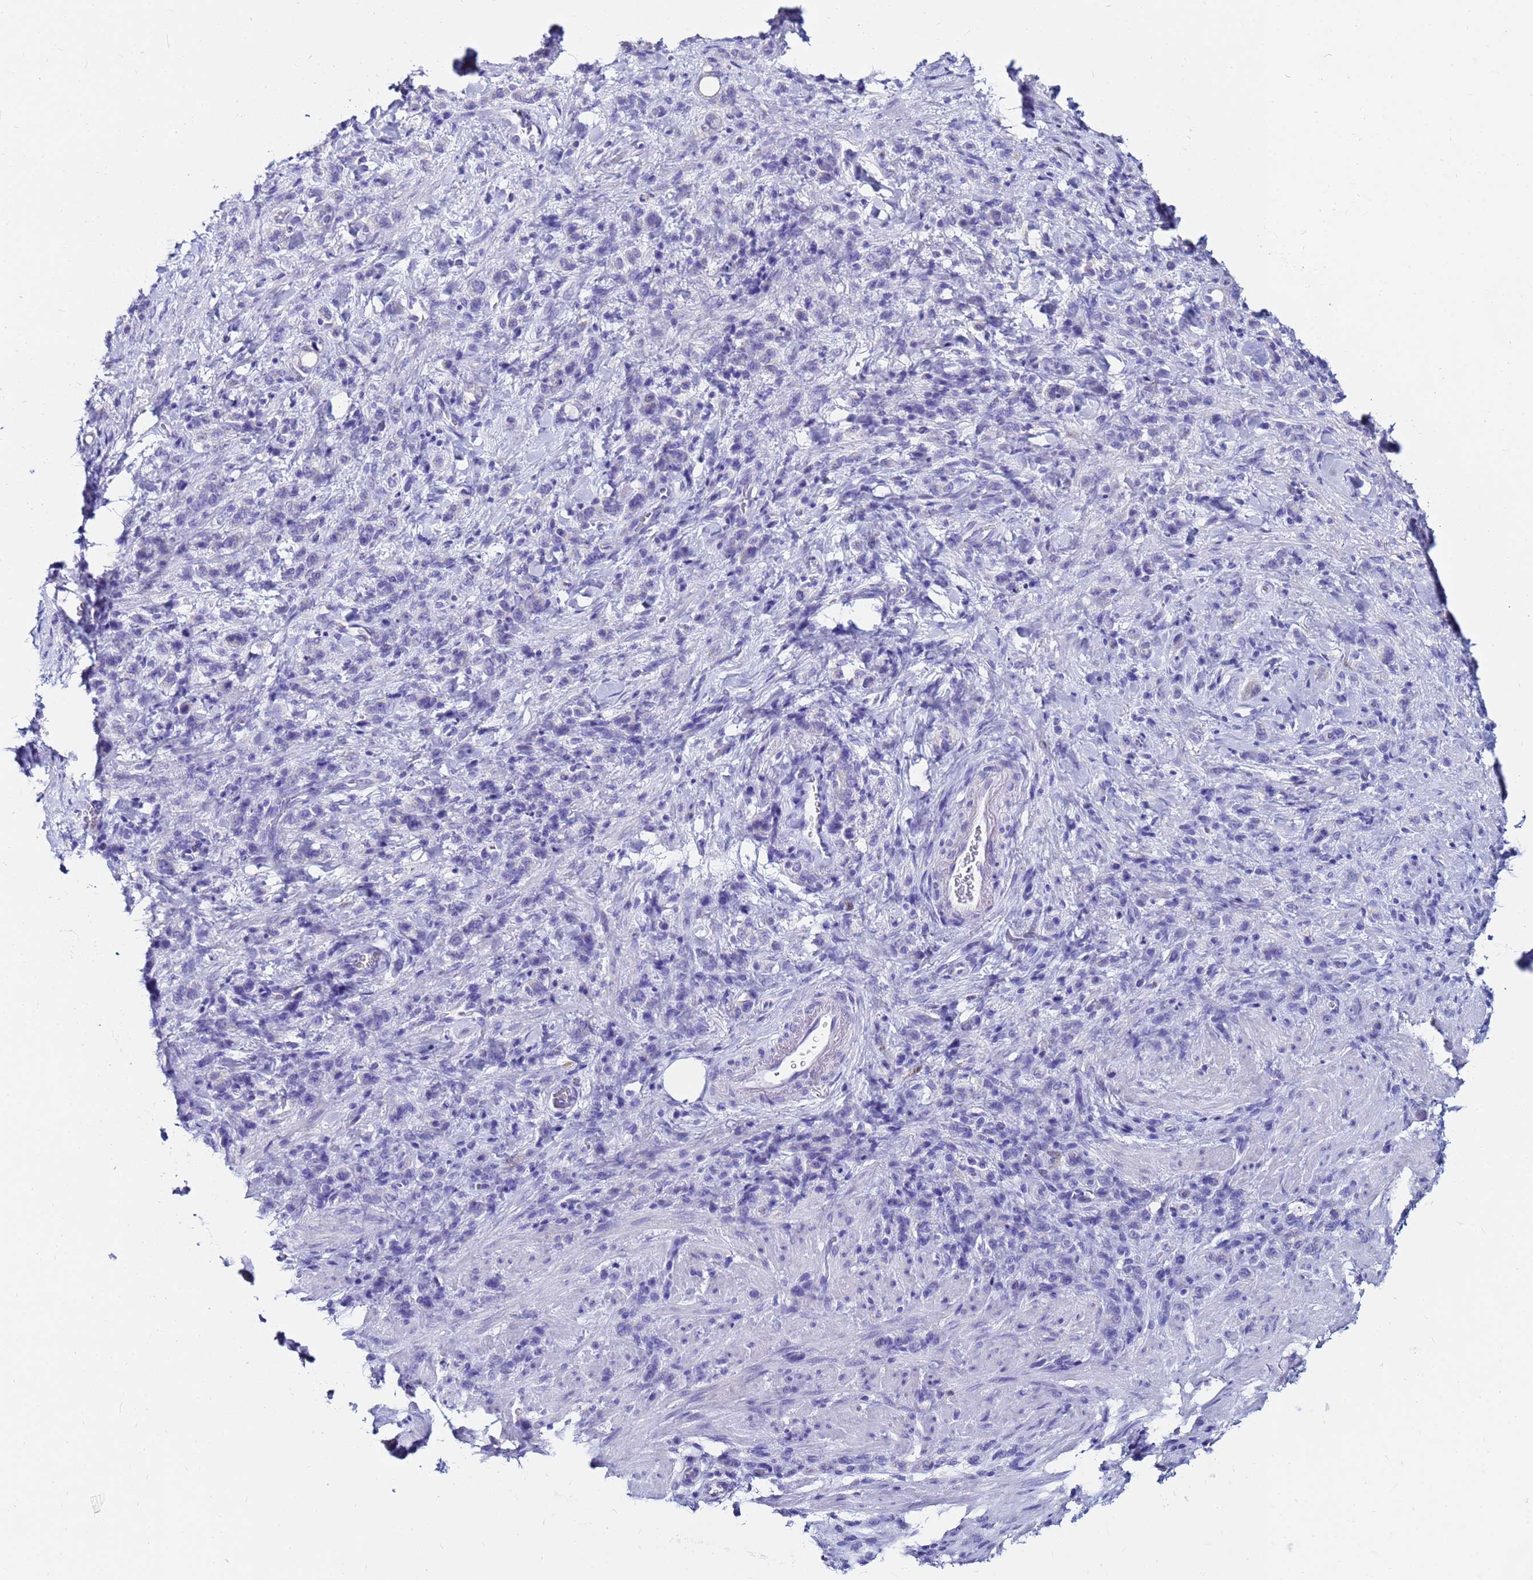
{"staining": {"intensity": "negative", "quantity": "none", "location": "none"}, "tissue": "stomach cancer", "cell_type": "Tumor cells", "image_type": "cancer", "snomed": [{"axis": "morphology", "description": "Adenocarcinoma, NOS"}, {"axis": "topography", "description": "Stomach"}], "caption": "Tumor cells are negative for protein expression in human stomach cancer.", "gene": "PPP1R14C", "patient": {"sex": "male", "age": 77}}